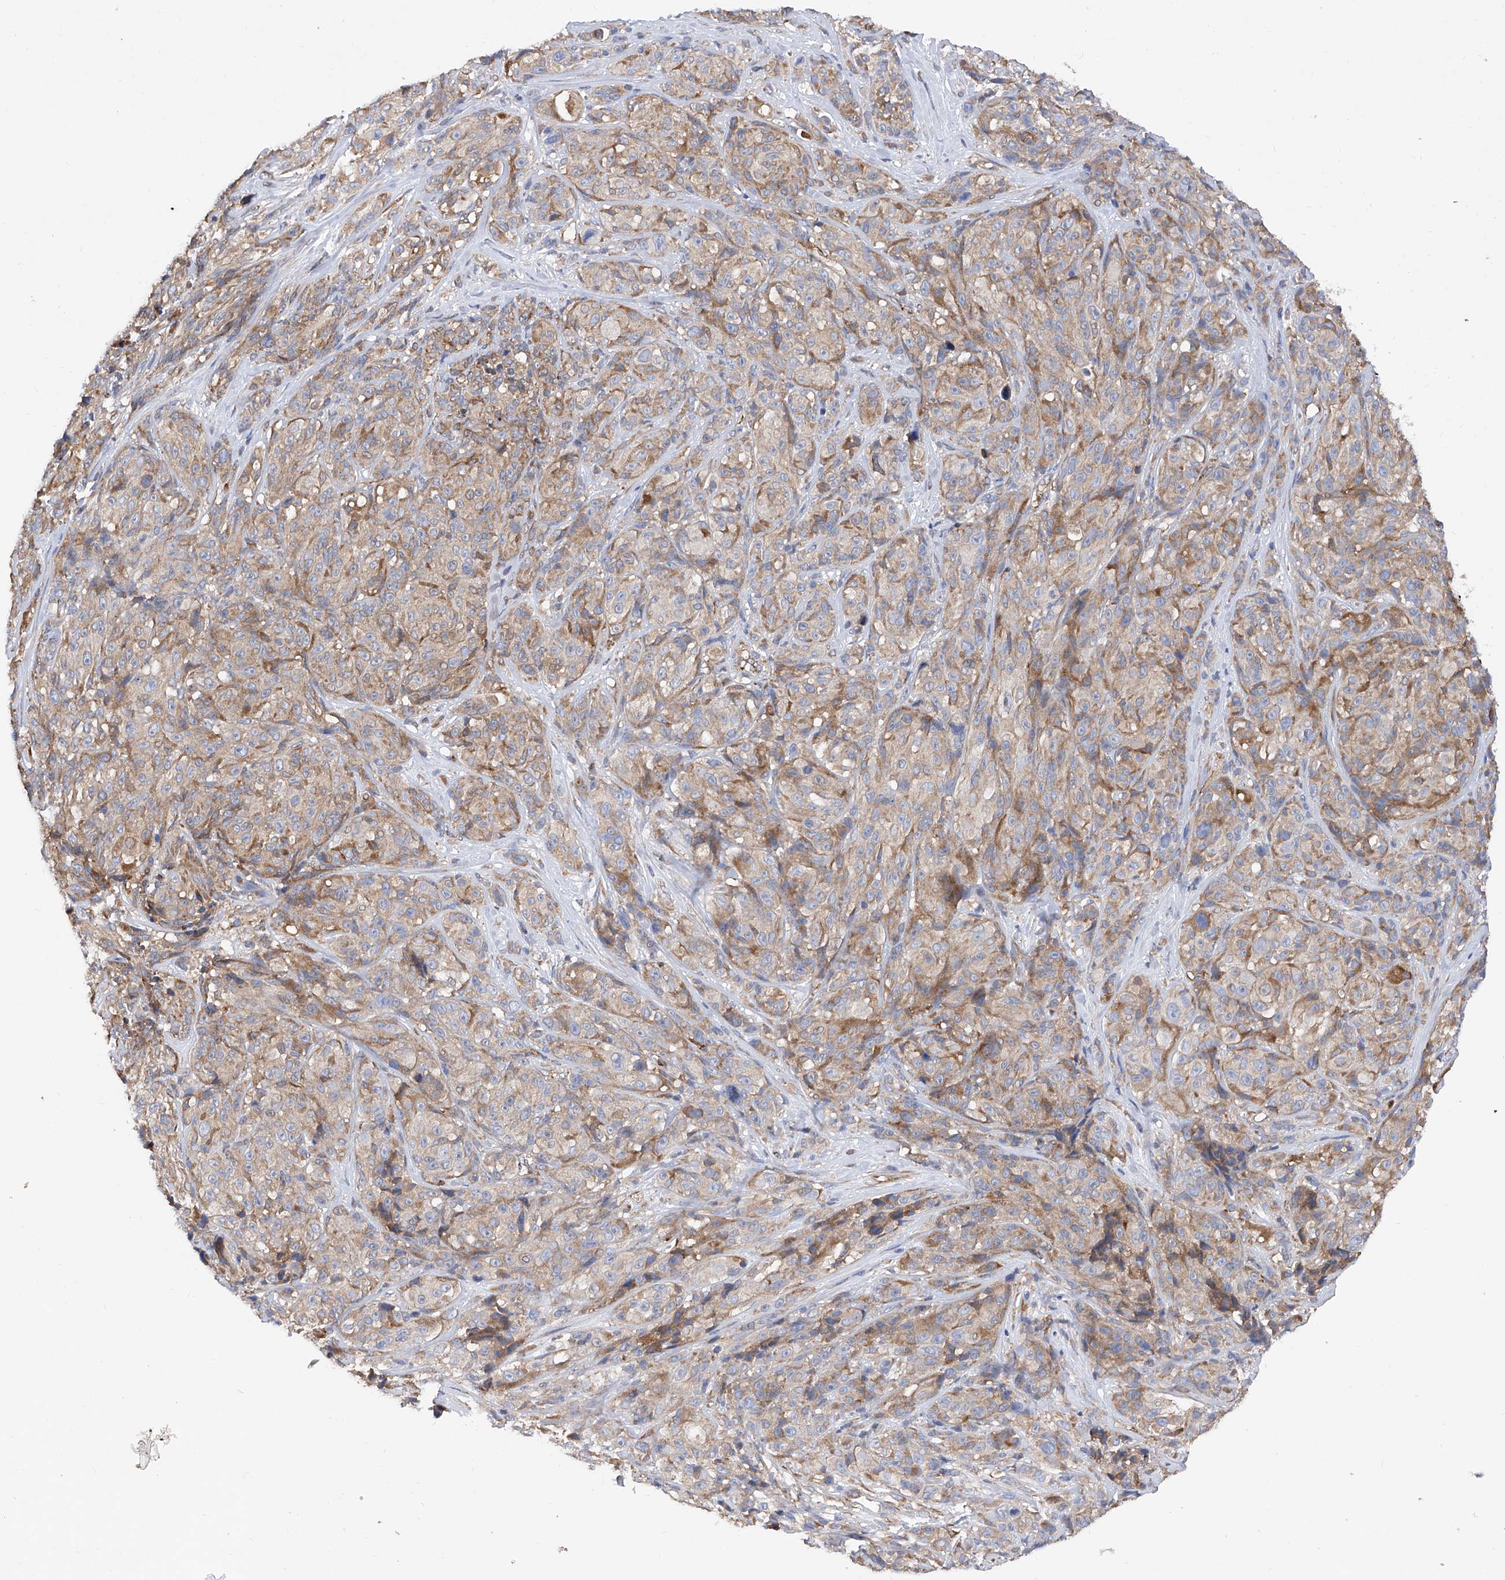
{"staining": {"intensity": "weak", "quantity": "25%-75%", "location": "cytoplasmic/membranous"}, "tissue": "melanoma", "cell_type": "Tumor cells", "image_type": "cancer", "snomed": [{"axis": "morphology", "description": "Malignant melanoma, NOS"}, {"axis": "topography", "description": "Skin"}], "caption": "Tumor cells display low levels of weak cytoplasmic/membranous positivity in approximately 25%-75% of cells in human malignant melanoma.", "gene": "INPP5B", "patient": {"sex": "male", "age": 73}}